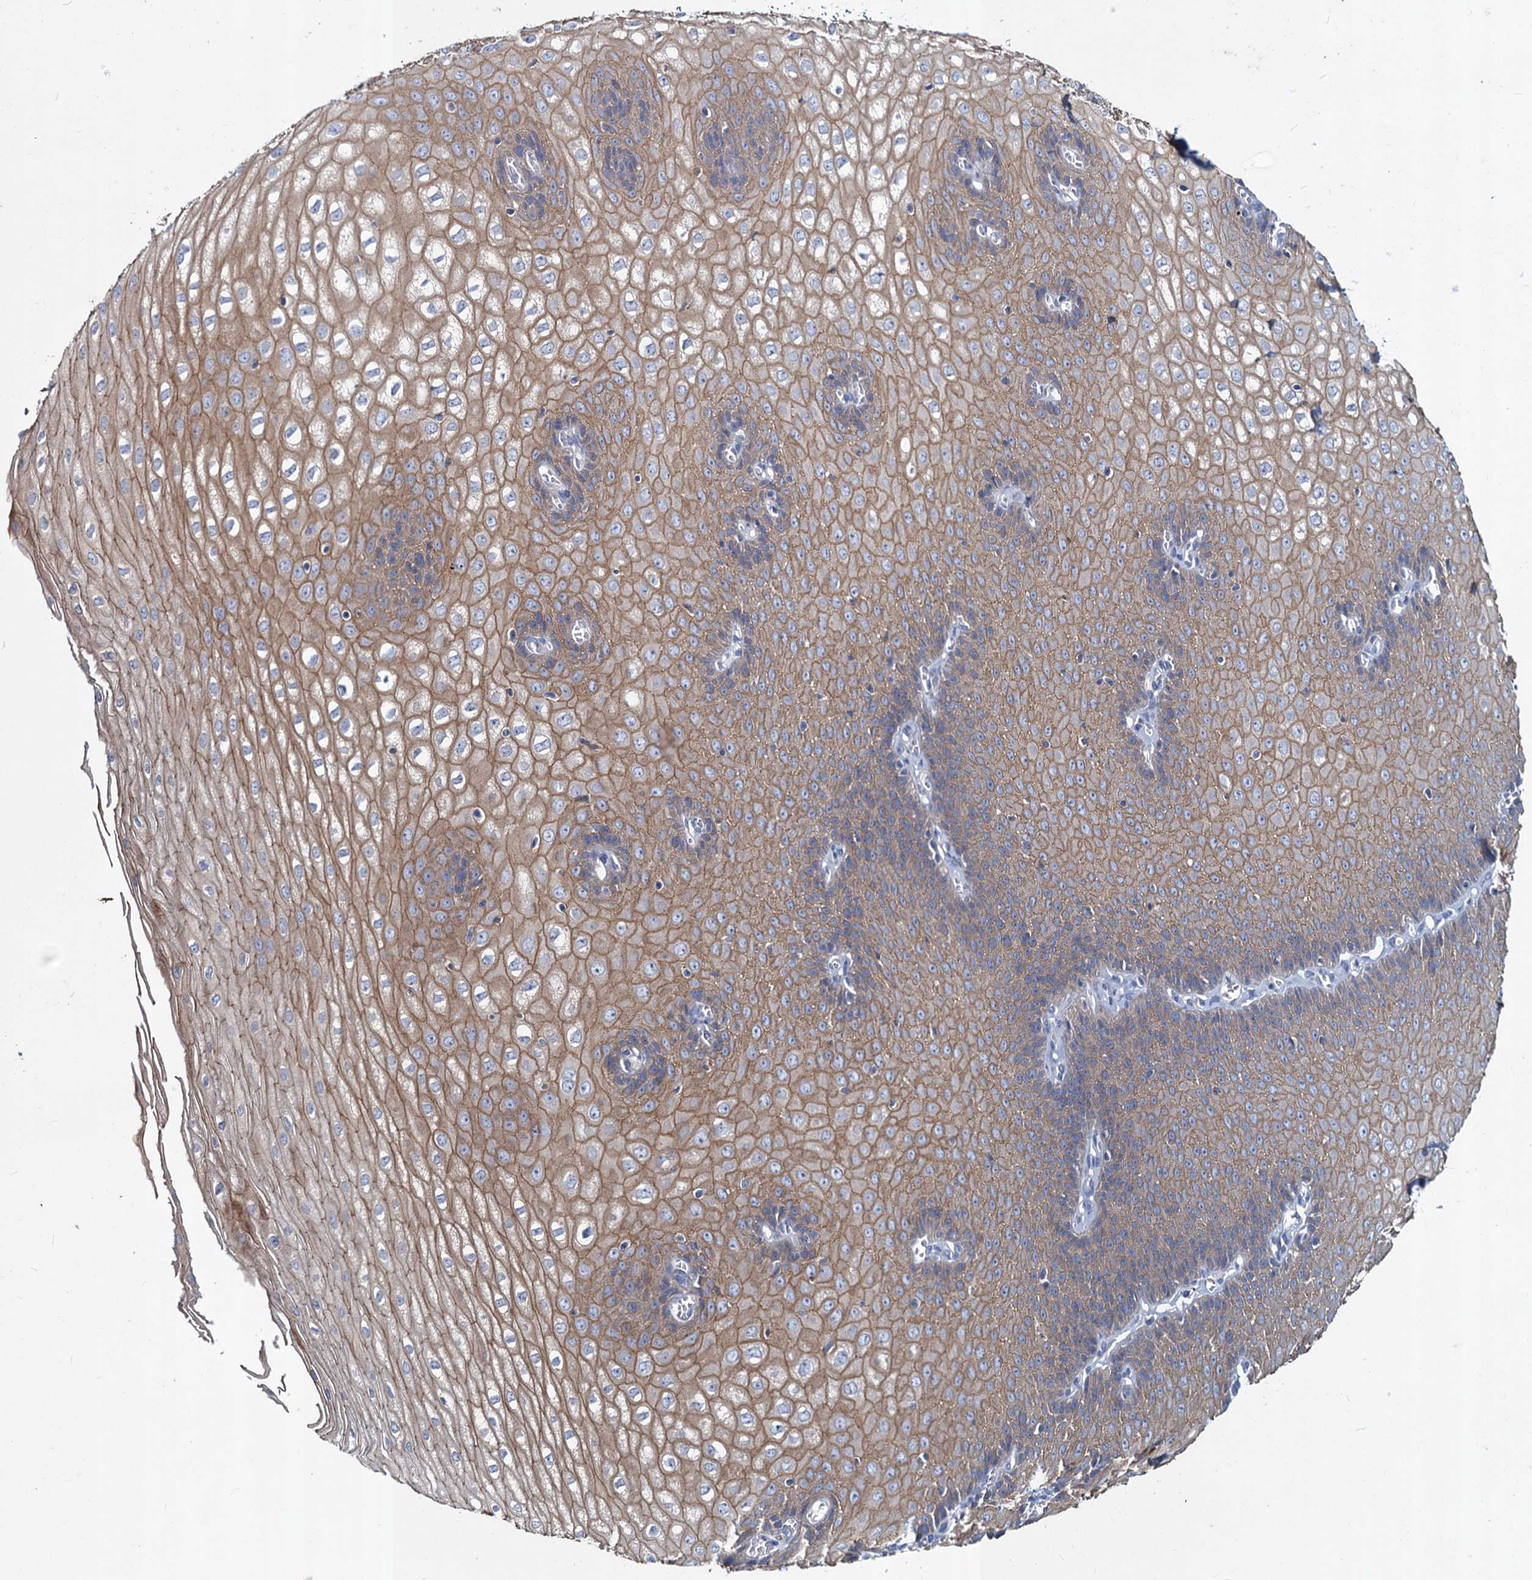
{"staining": {"intensity": "moderate", "quantity": ">75%", "location": "cytoplasmic/membranous"}, "tissue": "esophagus", "cell_type": "Squamous epithelial cells", "image_type": "normal", "snomed": [{"axis": "morphology", "description": "Normal tissue, NOS"}, {"axis": "topography", "description": "Esophagus"}], "caption": "Benign esophagus was stained to show a protein in brown. There is medium levels of moderate cytoplasmic/membranous expression in approximately >75% of squamous epithelial cells.", "gene": "TMX2", "patient": {"sex": "male", "age": 60}}